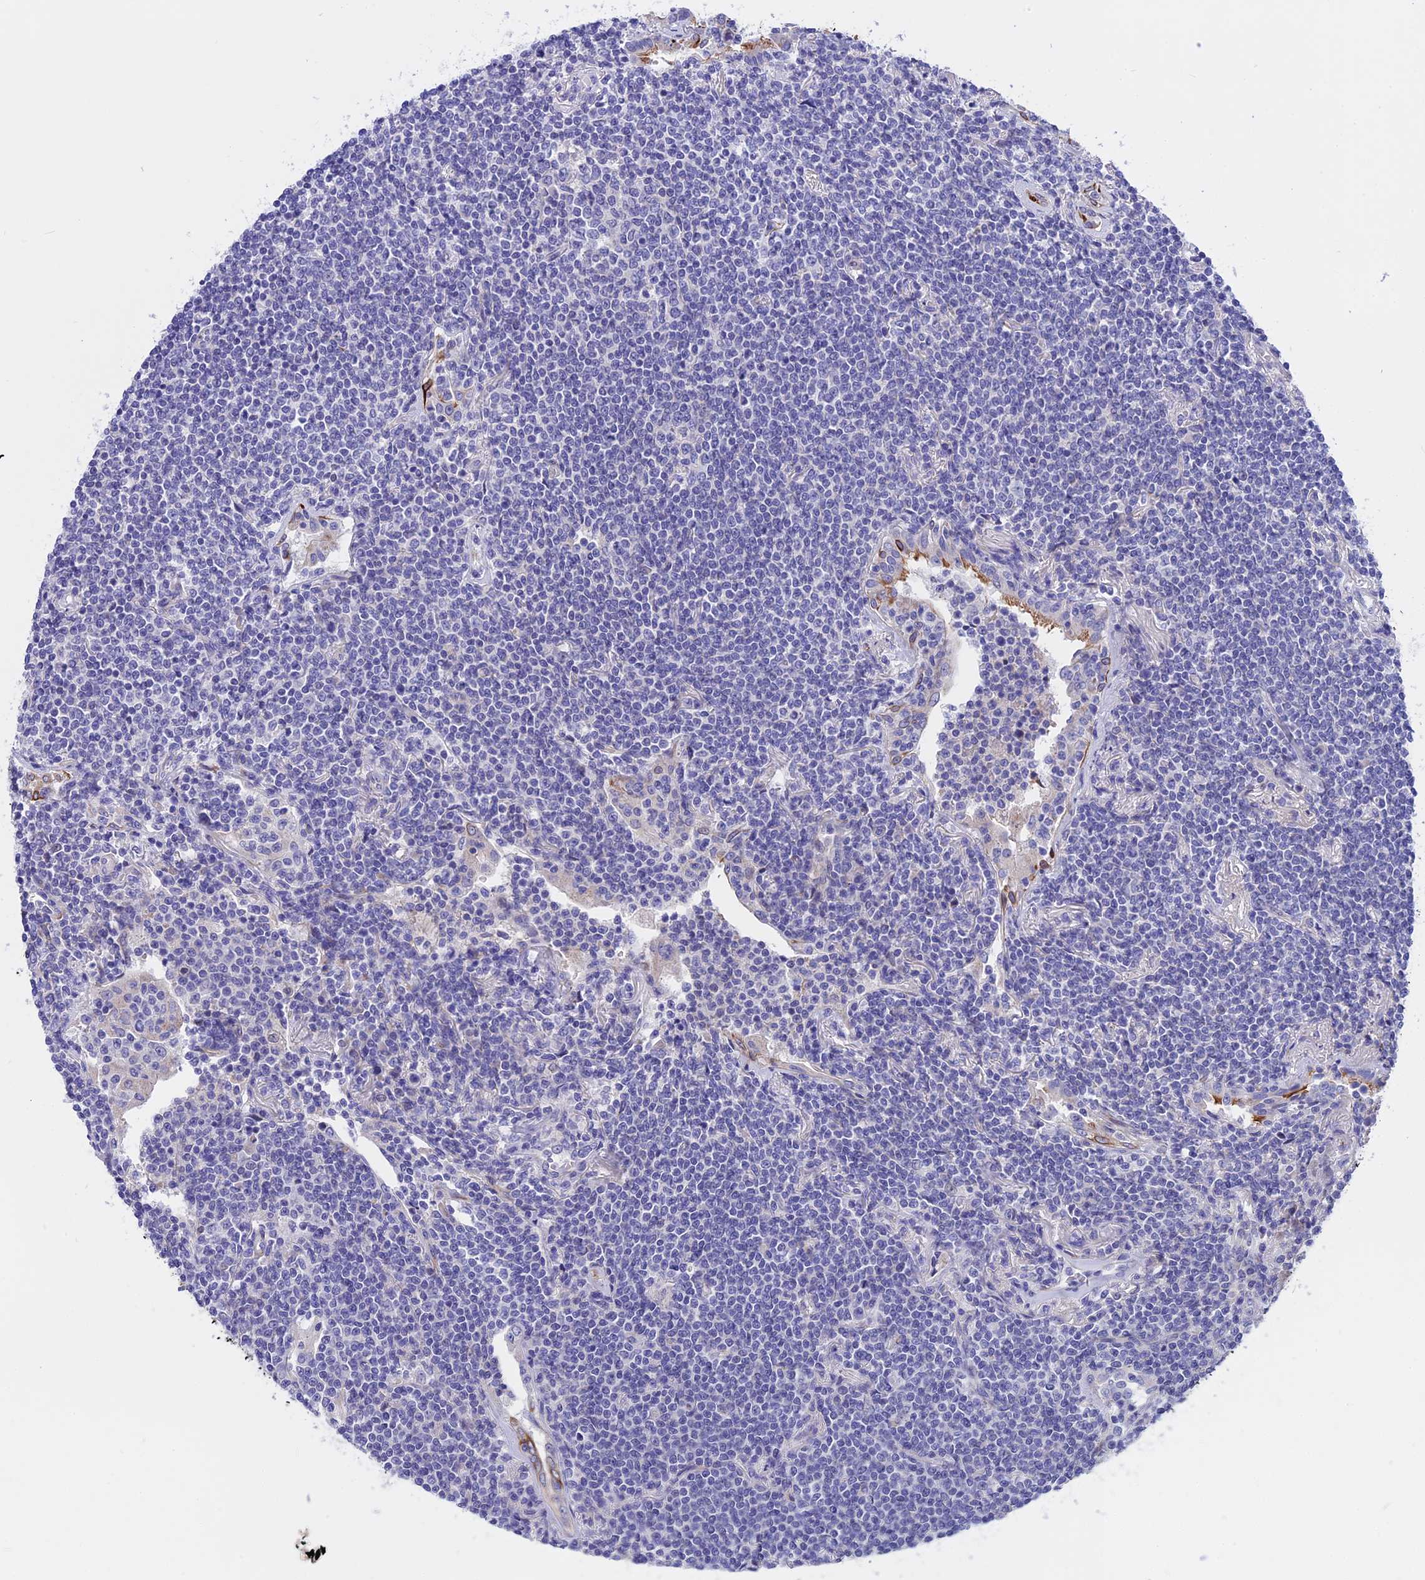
{"staining": {"intensity": "negative", "quantity": "none", "location": "none"}, "tissue": "lymphoma", "cell_type": "Tumor cells", "image_type": "cancer", "snomed": [{"axis": "morphology", "description": "Malignant lymphoma, non-Hodgkin's type, Low grade"}, {"axis": "topography", "description": "Lung"}], "caption": "DAB (3,3'-diaminobenzidine) immunohistochemical staining of malignant lymphoma, non-Hodgkin's type (low-grade) reveals no significant expression in tumor cells.", "gene": "TMEM138", "patient": {"sex": "female", "age": 71}}